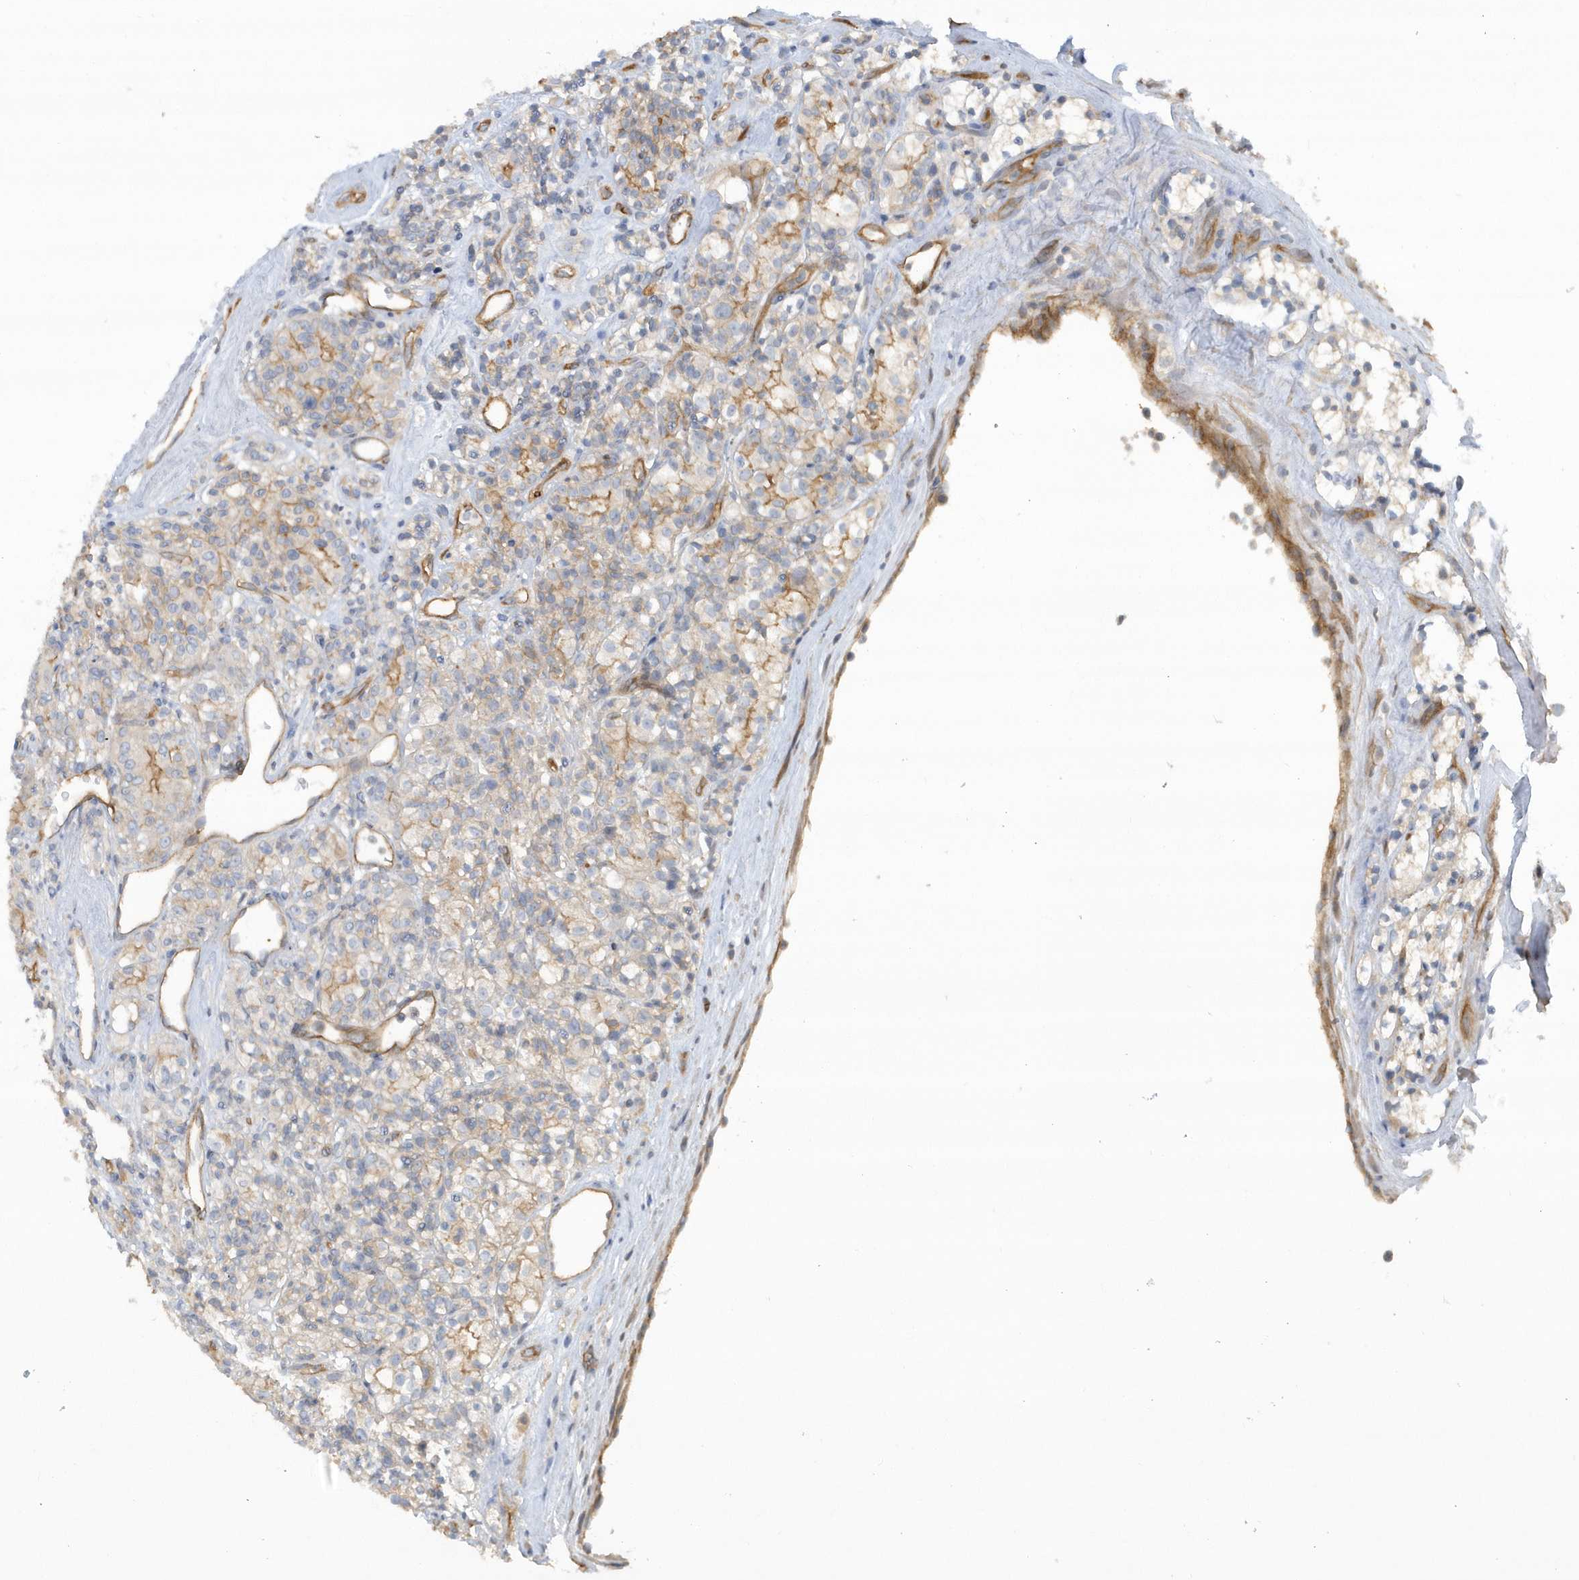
{"staining": {"intensity": "weak", "quantity": "<25%", "location": "cytoplasmic/membranous"}, "tissue": "renal cancer", "cell_type": "Tumor cells", "image_type": "cancer", "snomed": [{"axis": "morphology", "description": "Adenocarcinoma, NOS"}, {"axis": "topography", "description": "Kidney"}], "caption": "Tumor cells show no significant protein positivity in adenocarcinoma (renal).", "gene": "RAI14", "patient": {"sex": "male", "age": 77}}